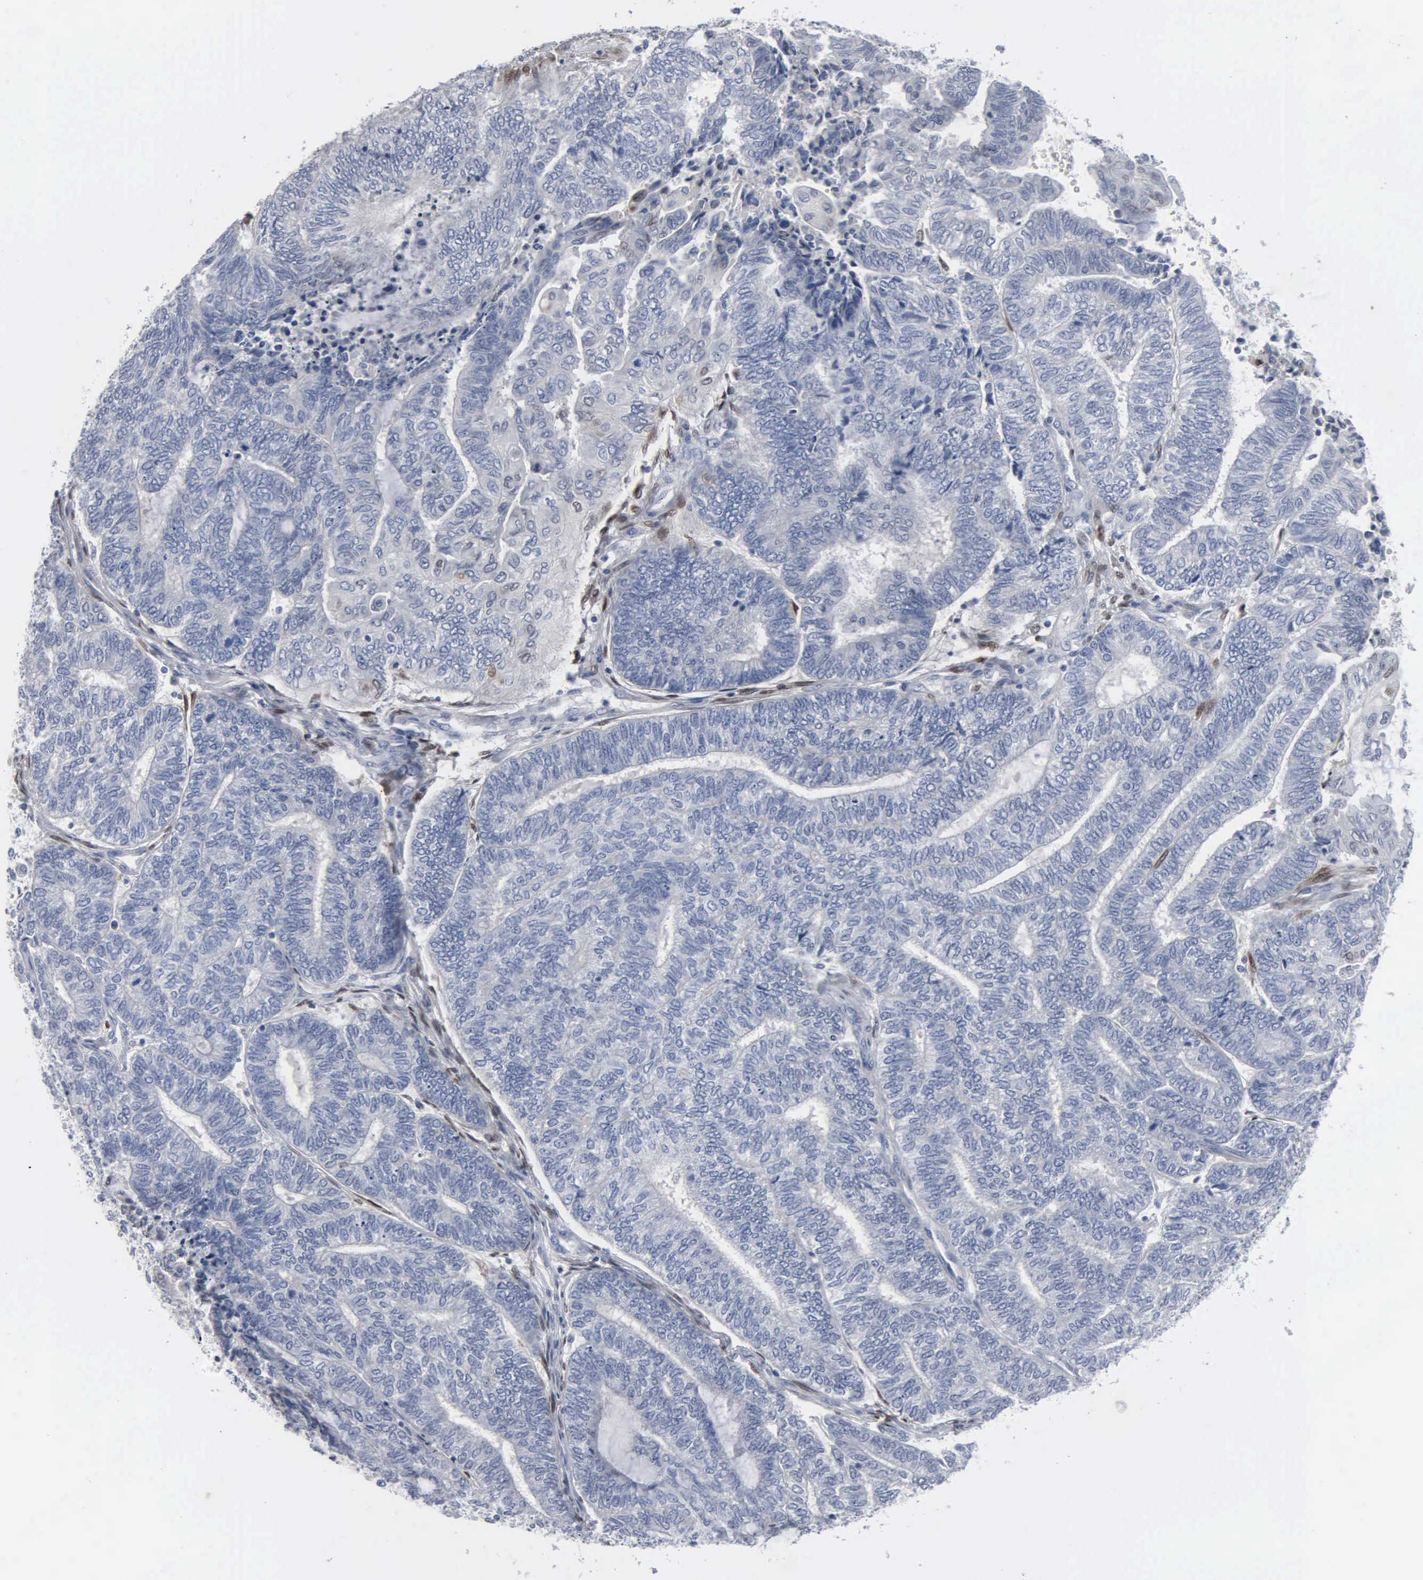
{"staining": {"intensity": "negative", "quantity": "none", "location": "none"}, "tissue": "endometrial cancer", "cell_type": "Tumor cells", "image_type": "cancer", "snomed": [{"axis": "morphology", "description": "Adenocarcinoma, NOS"}, {"axis": "topography", "description": "Uterus"}, {"axis": "topography", "description": "Endometrium"}], "caption": "Tumor cells are negative for brown protein staining in adenocarcinoma (endometrial).", "gene": "FGF2", "patient": {"sex": "female", "age": 70}}